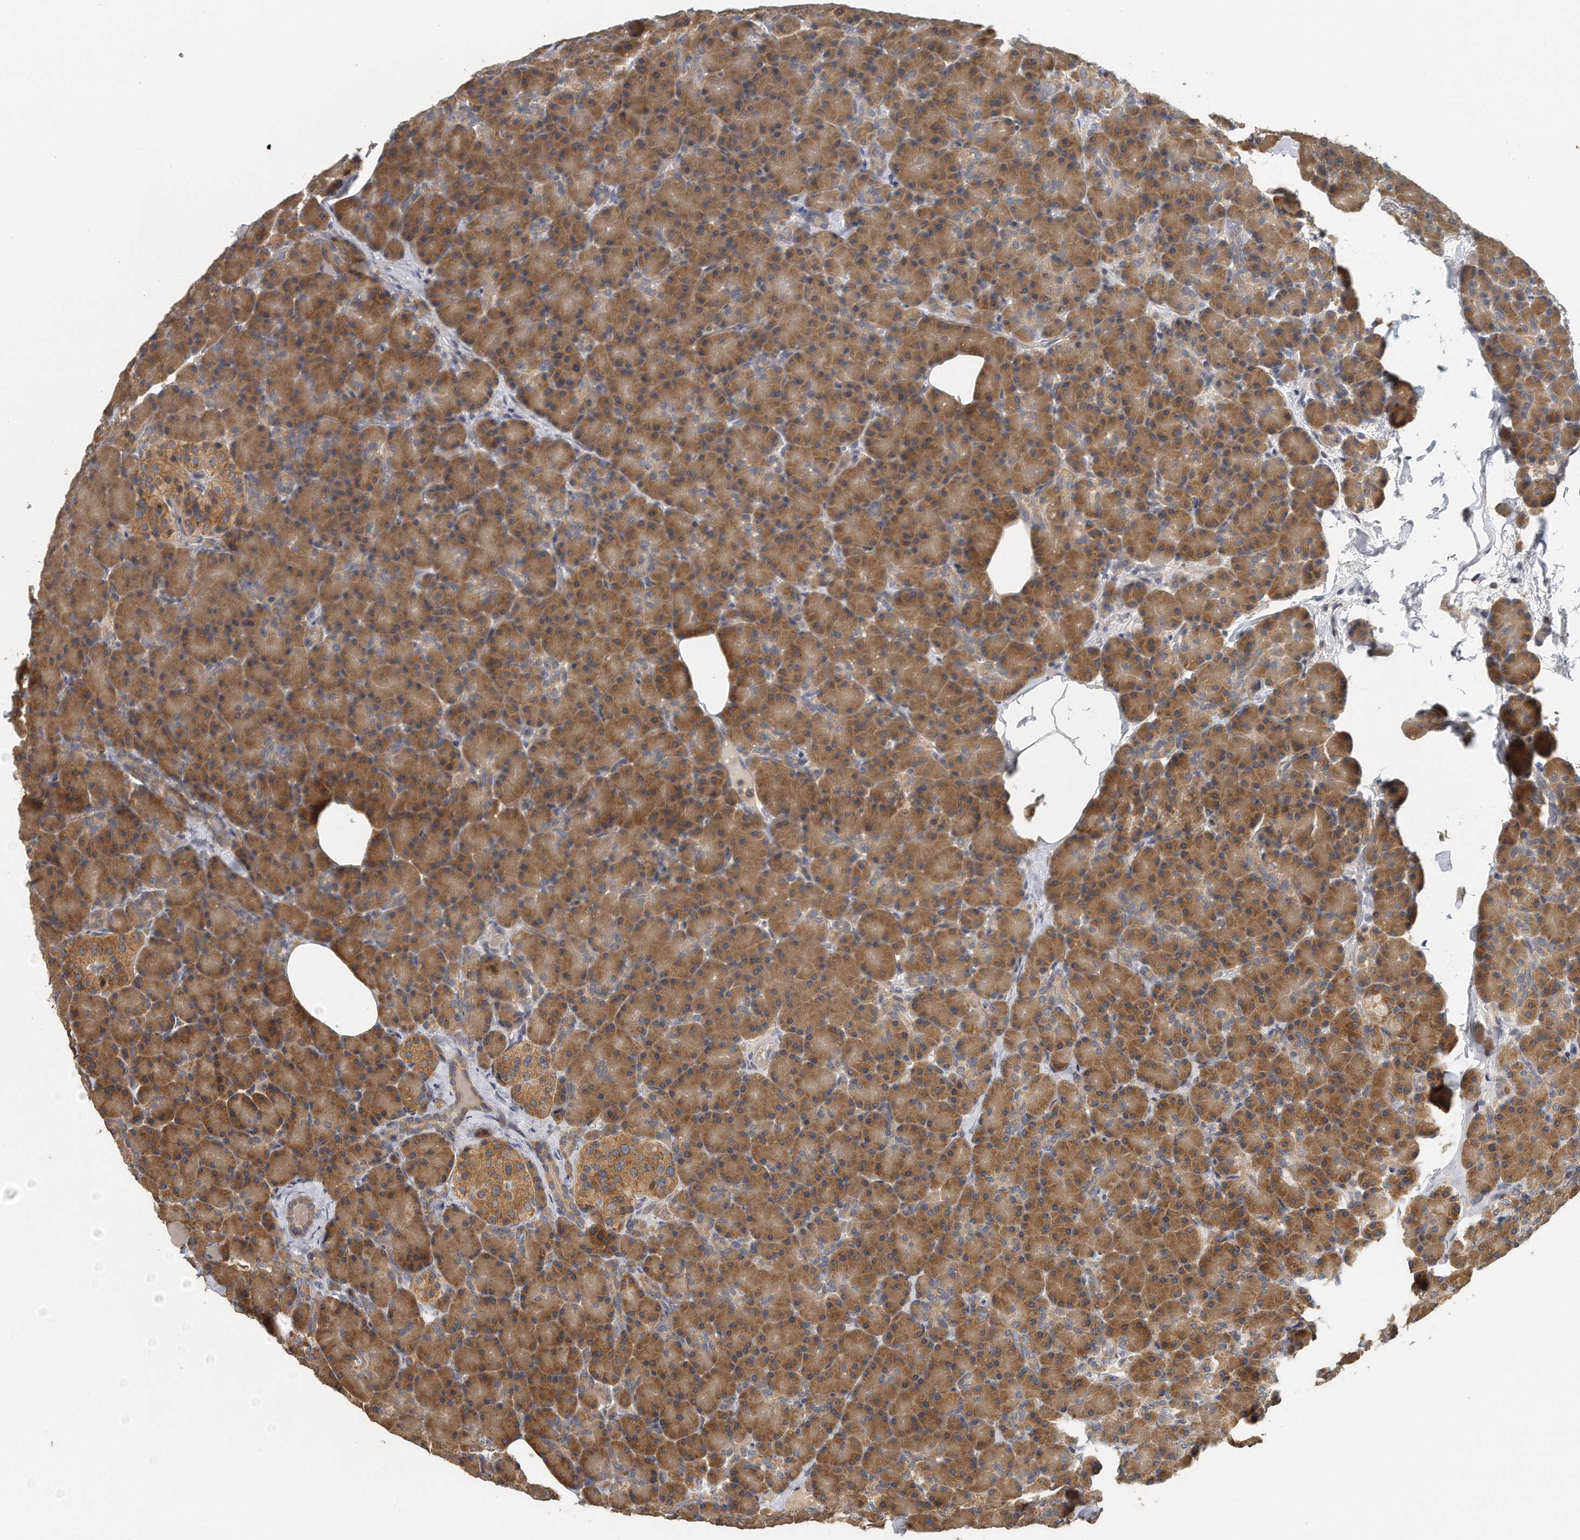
{"staining": {"intensity": "moderate", "quantity": ">75%", "location": "cytoplasmic/membranous"}, "tissue": "pancreas", "cell_type": "Exocrine glandular cells", "image_type": "normal", "snomed": [{"axis": "morphology", "description": "Normal tissue, NOS"}, {"axis": "topography", "description": "Pancreas"}], "caption": "The photomicrograph exhibits staining of unremarkable pancreas, revealing moderate cytoplasmic/membranous protein expression (brown color) within exocrine glandular cells. (DAB IHC with brightfield microscopy, high magnification).", "gene": "EIF3I", "patient": {"sex": "female", "age": 43}}